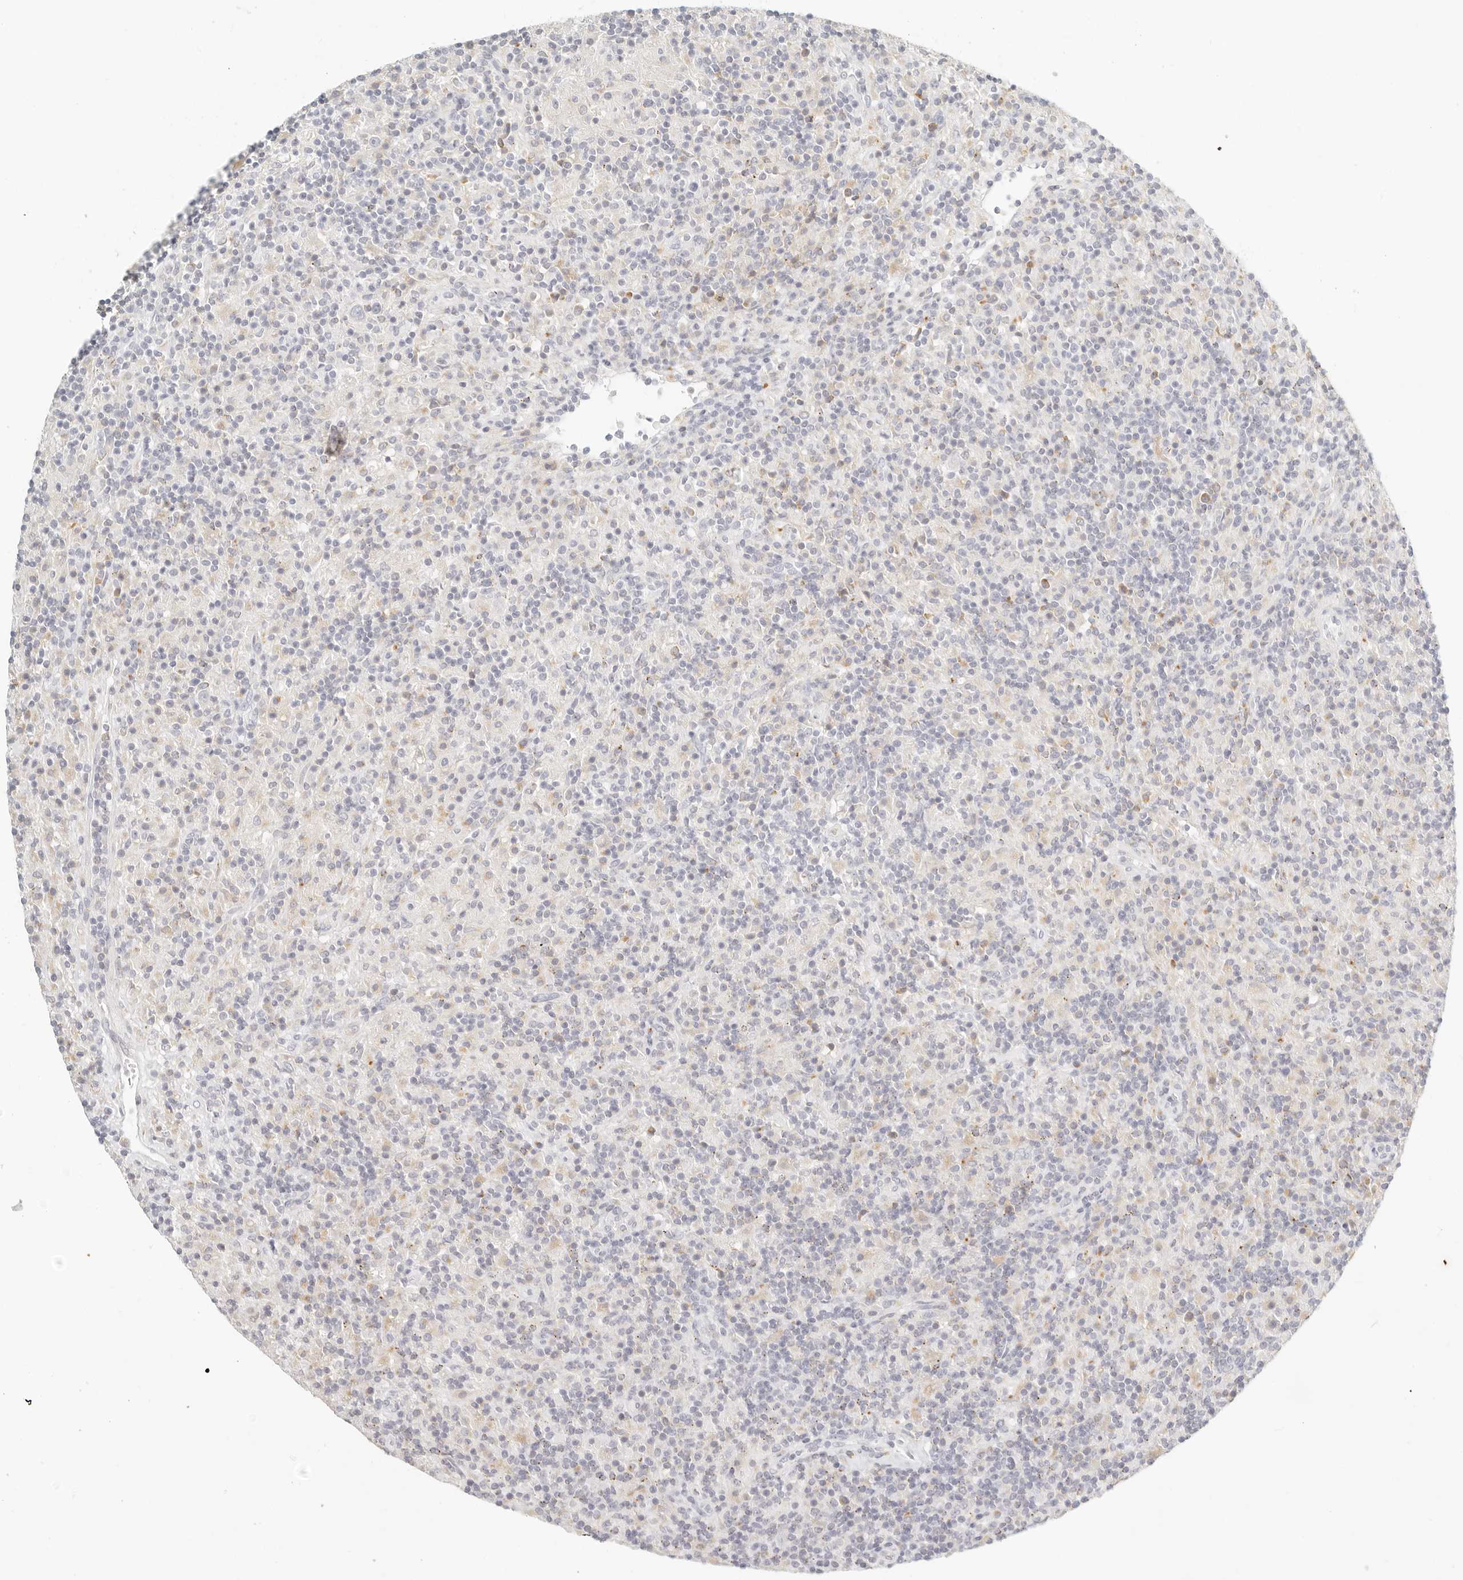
{"staining": {"intensity": "negative", "quantity": "none", "location": "none"}, "tissue": "lymphoma", "cell_type": "Tumor cells", "image_type": "cancer", "snomed": [{"axis": "morphology", "description": "Hodgkin's disease, NOS"}, {"axis": "topography", "description": "Lymph node"}], "caption": "This is an IHC micrograph of human Hodgkin's disease. There is no staining in tumor cells.", "gene": "RNASET2", "patient": {"sex": "male", "age": 70}}